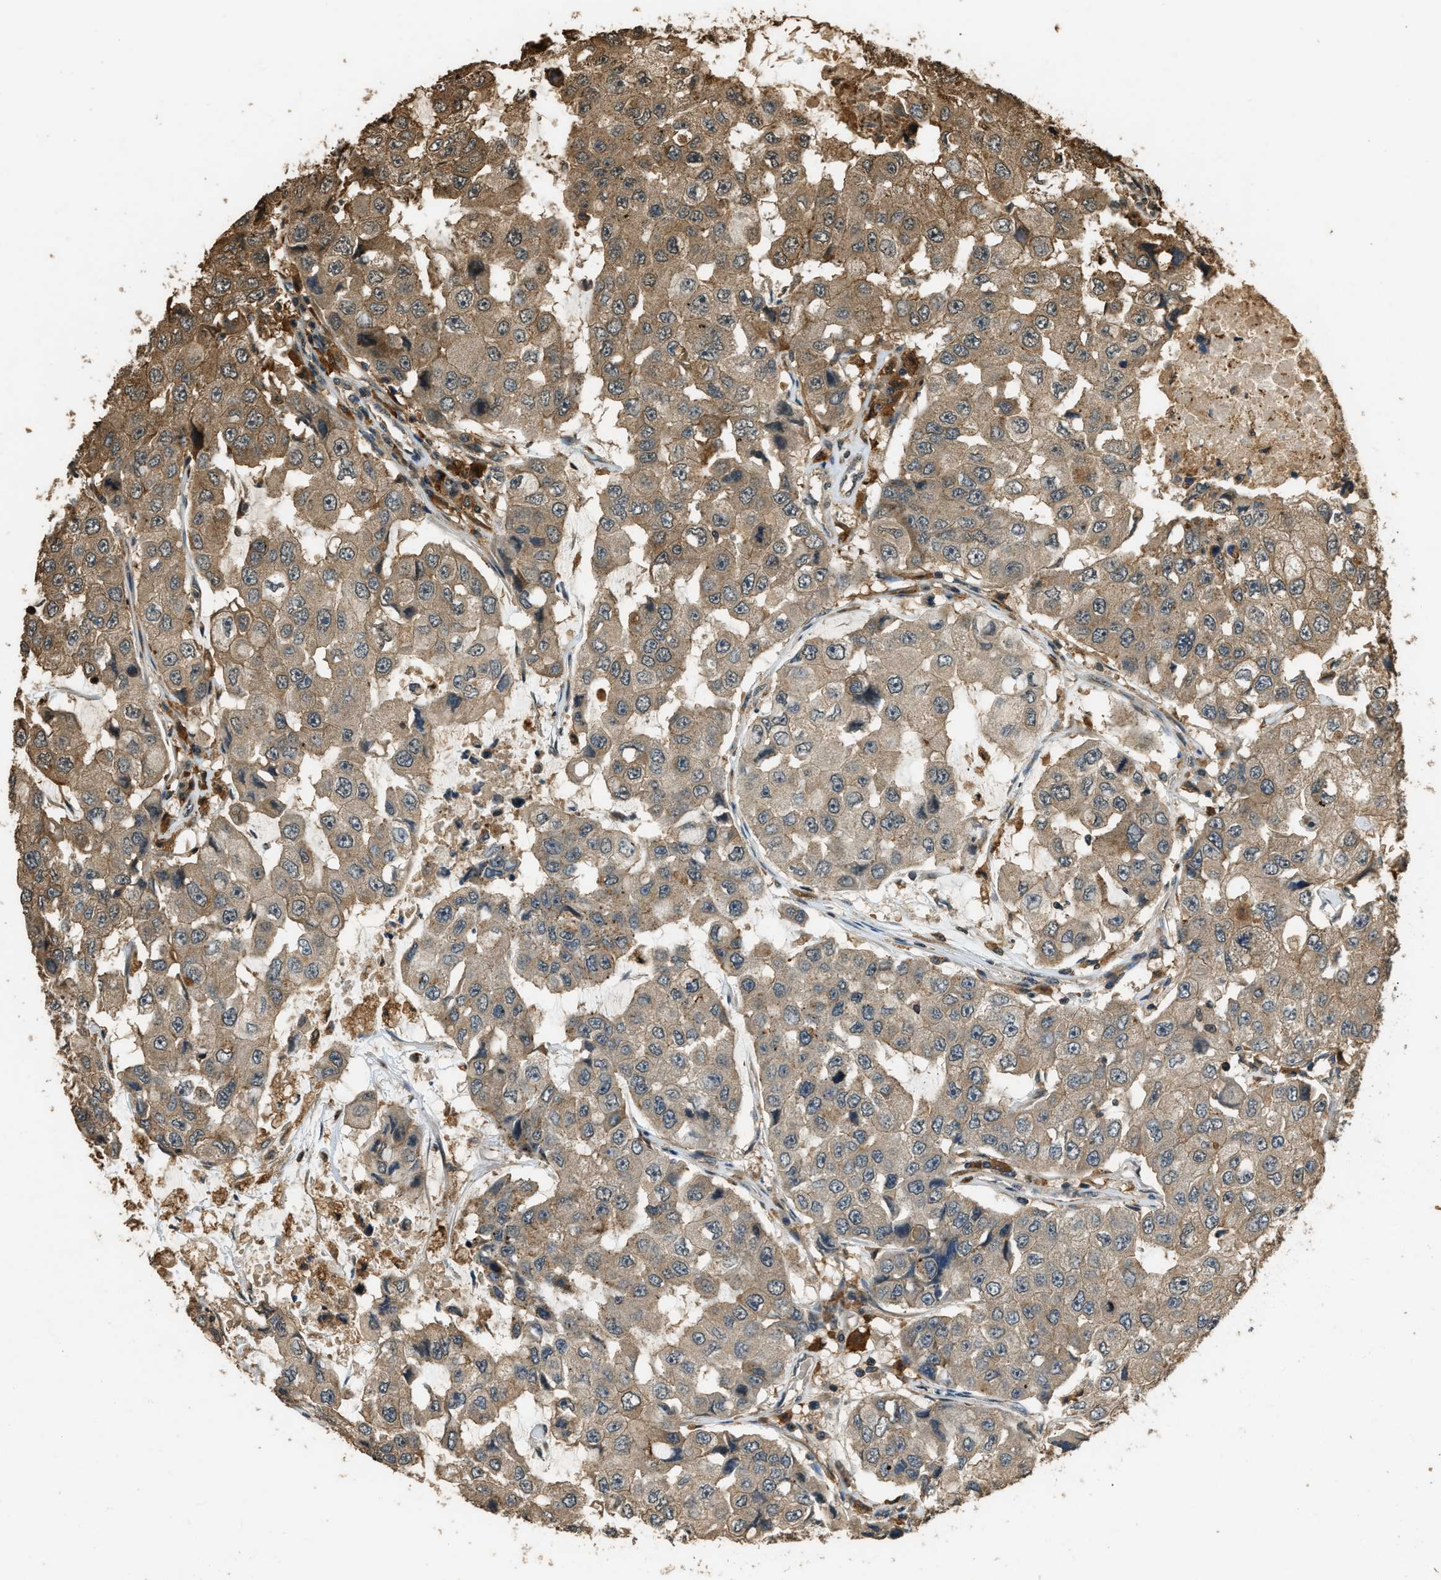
{"staining": {"intensity": "moderate", "quantity": "25%-75%", "location": "cytoplasmic/membranous"}, "tissue": "breast cancer", "cell_type": "Tumor cells", "image_type": "cancer", "snomed": [{"axis": "morphology", "description": "Duct carcinoma"}, {"axis": "topography", "description": "Breast"}], "caption": "Tumor cells show moderate cytoplasmic/membranous positivity in approximately 25%-75% of cells in breast cancer.", "gene": "RAP2A", "patient": {"sex": "female", "age": 27}}